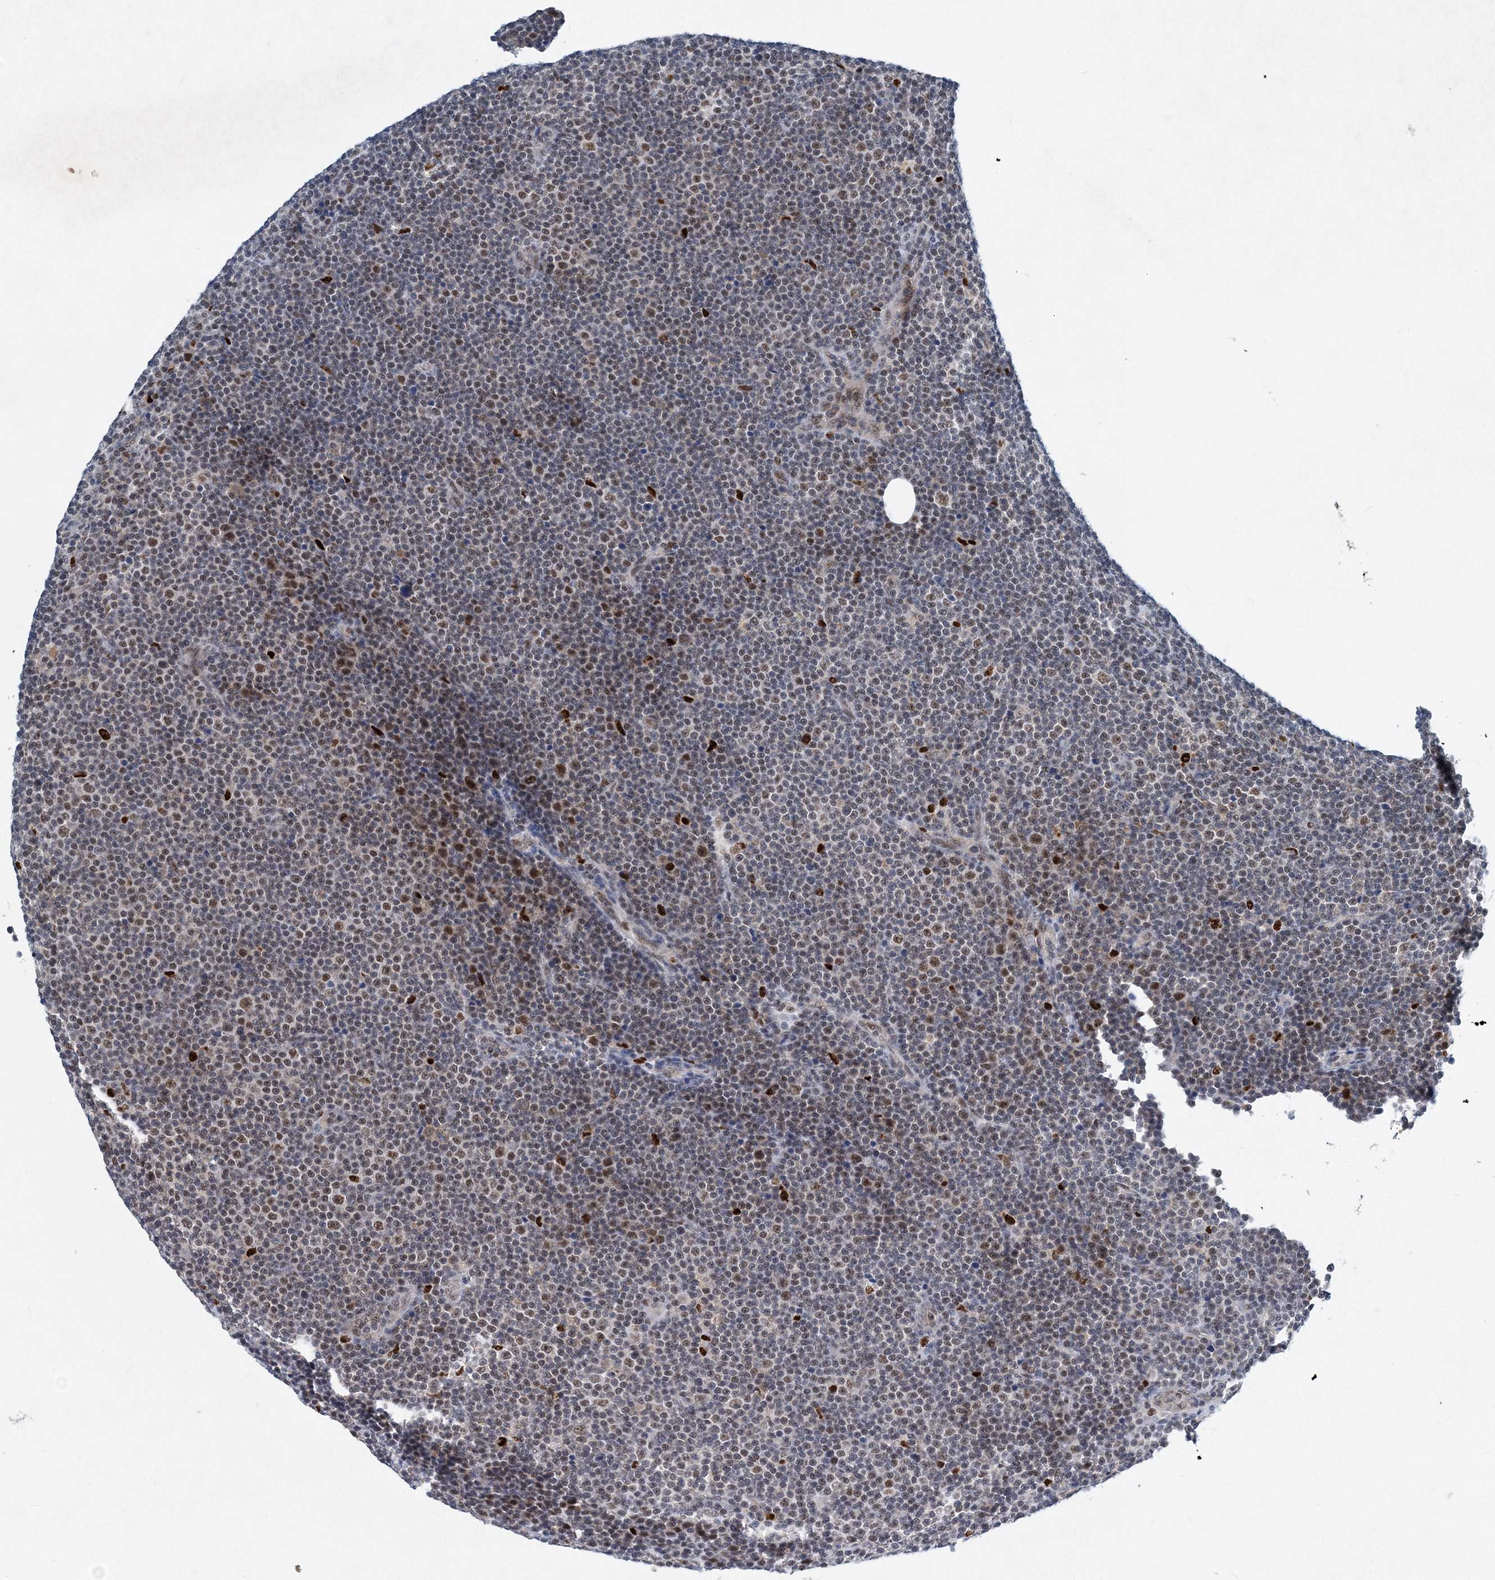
{"staining": {"intensity": "weak", "quantity": "<25%", "location": "nuclear"}, "tissue": "lymphoma", "cell_type": "Tumor cells", "image_type": "cancer", "snomed": [{"axis": "morphology", "description": "Malignant lymphoma, non-Hodgkin's type, Low grade"}, {"axis": "topography", "description": "Lymph node"}], "caption": "Immunohistochemistry image of neoplastic tissue: lymphoma stained with DAB (3,3'-diaminobenzidine) exhibits no significant protein staining in tumor cells.", "gene": "KPNA4", "patient": {"sex": "female", "age": 67}}